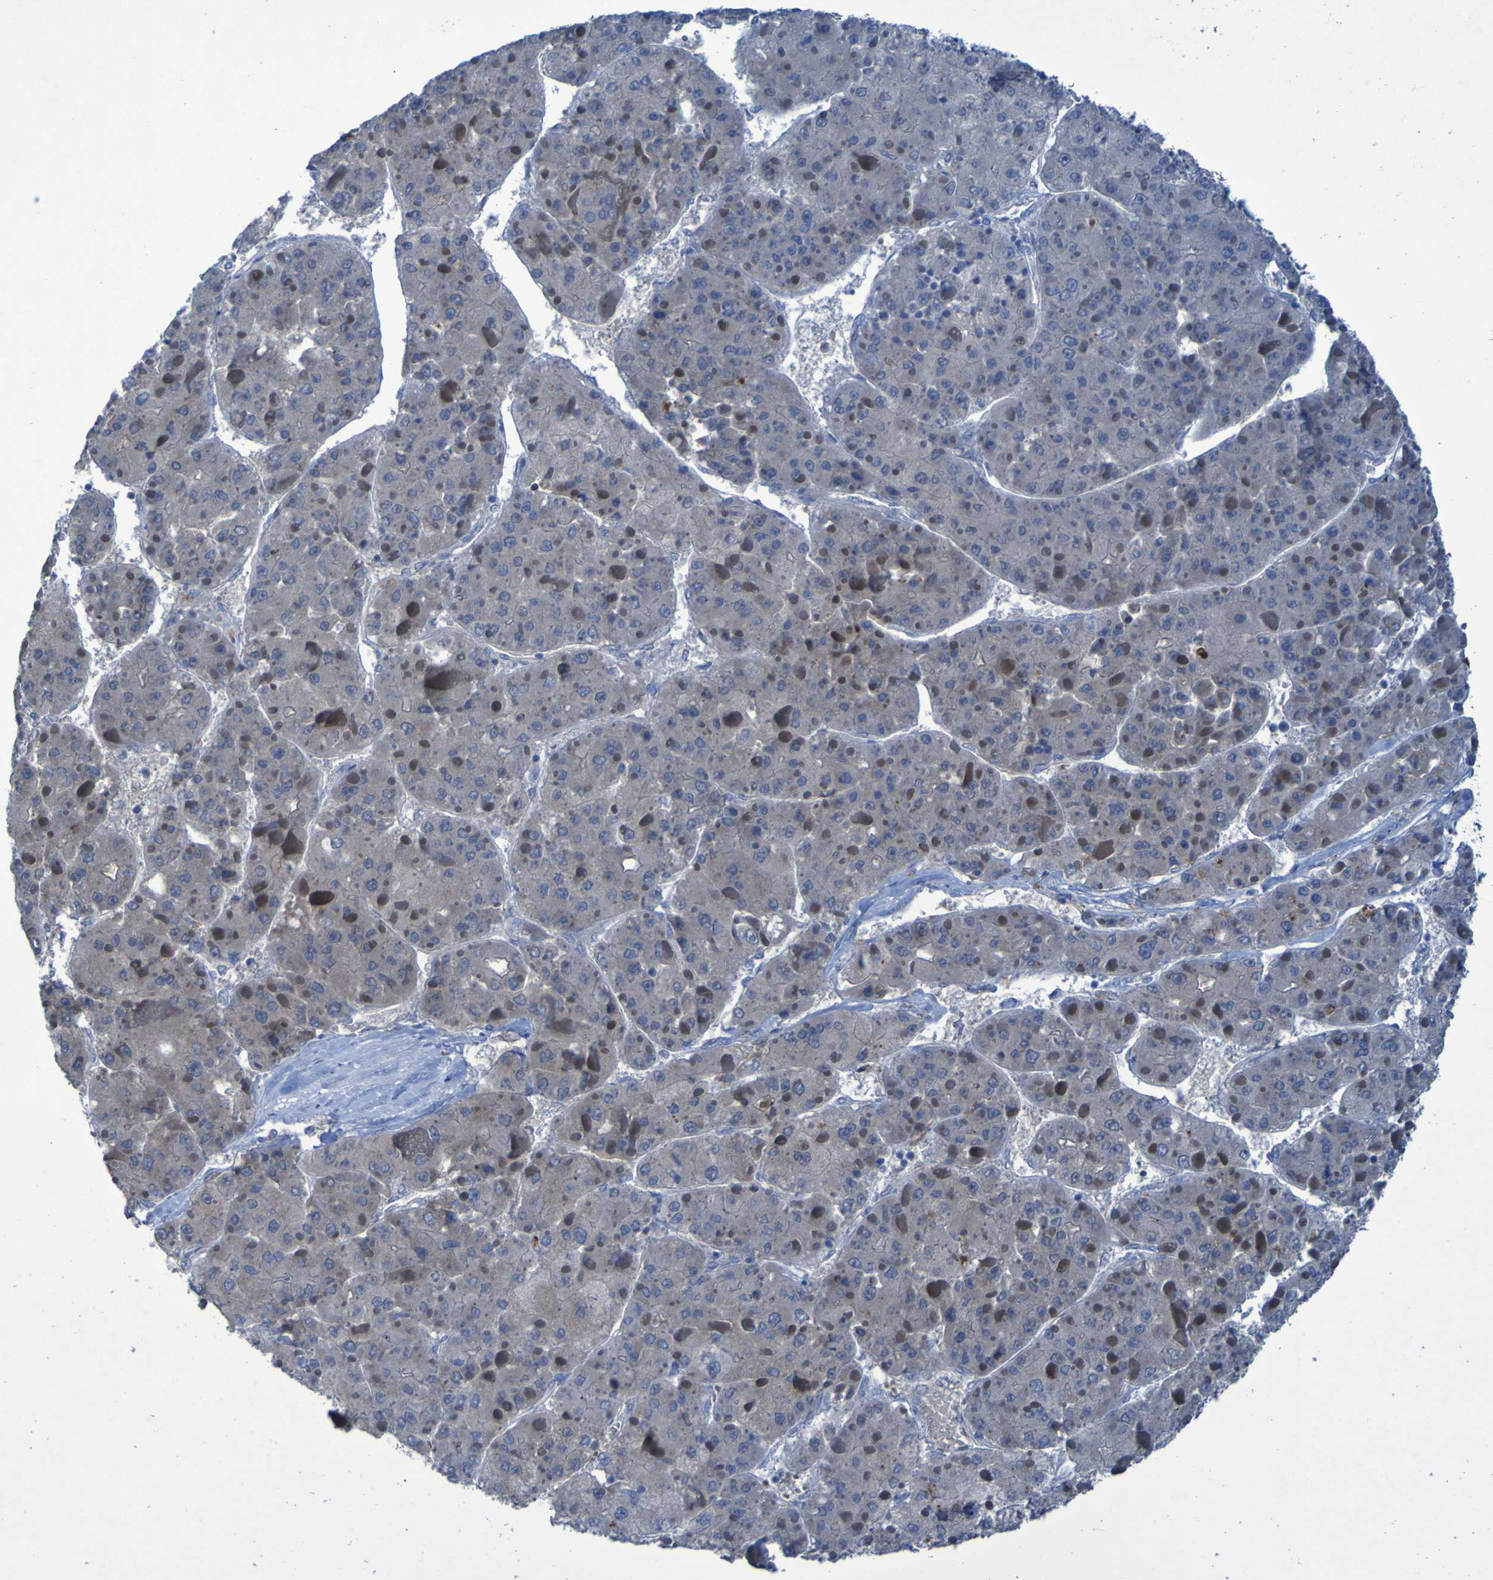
{"staining": {"intensity": "negative", "quantity": "none", "location": "none"}, "tissue": "liver cancer", "cell_type": "Tumor cells", "image_type": "cancer", "snomed": [{"axis": "morphology", "description": "Carcinoma, Hepatocellular, NOS"}, {"axis": "topography", "description": "Liver"}], "caption": "Tumor cells are negative for brown protein staining in liver cancer.", "gene": "SGK2", "patient": {"sex": "female", "age": 73}}